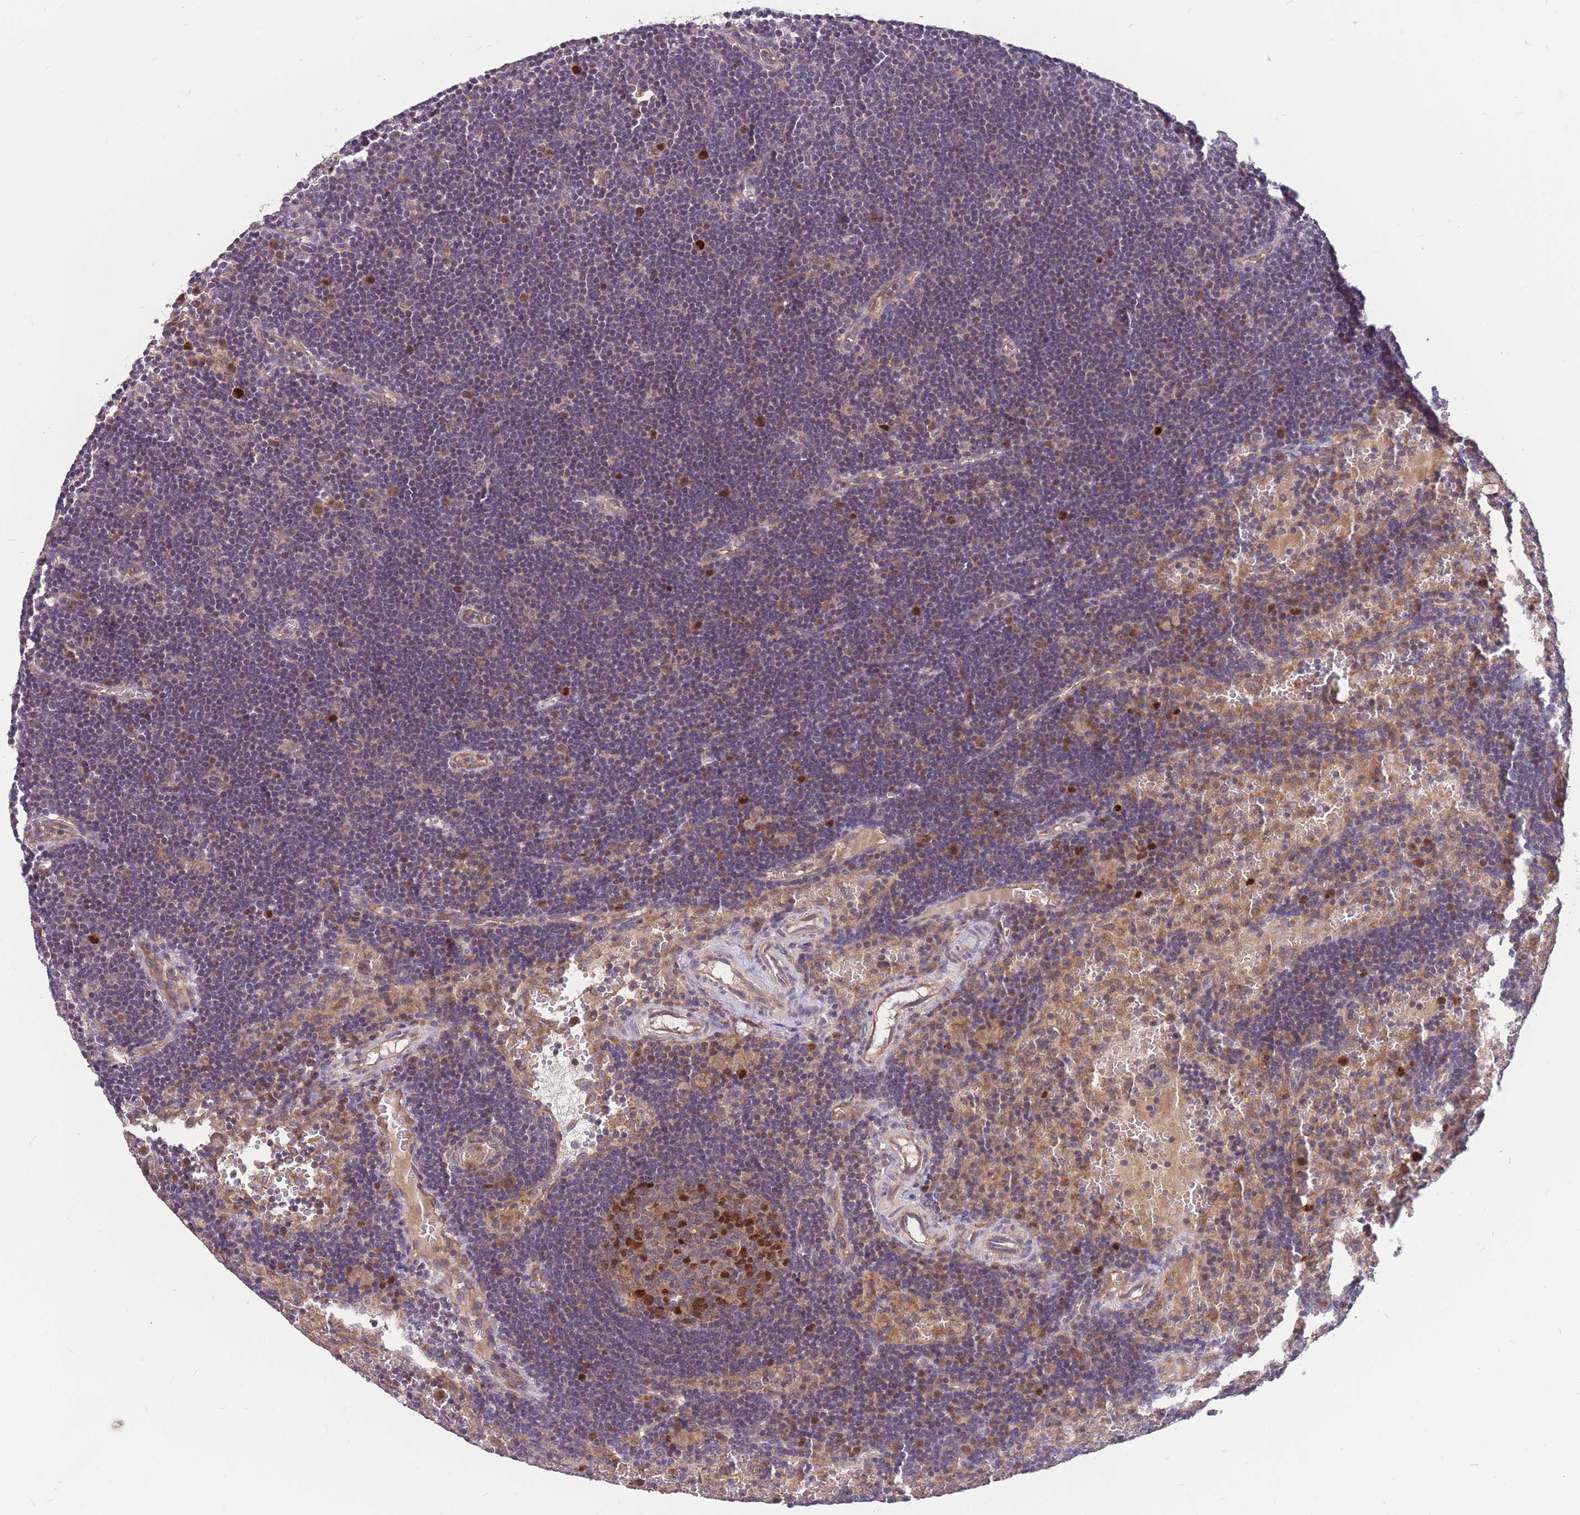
{"staining": {"intensity": "strong", "quantity": "25%-75%", "location": "nuclear"}, "tissue": "lymph node", "cell_type": "Germinal center cells", "image_type": "normal", "snomed": [{"axis": "morphology", "description": "Normal tissue, NOS"}, {"axis": "topography", "description": "Lymph node"}], "caption": "Protein expression analysis of unremarkable lymph node exhibits strong nuclear positivity in about 25%-75% of germinal center cells.", "gene": "GMNN", "patient": {"sex": "male", "age": 62}}